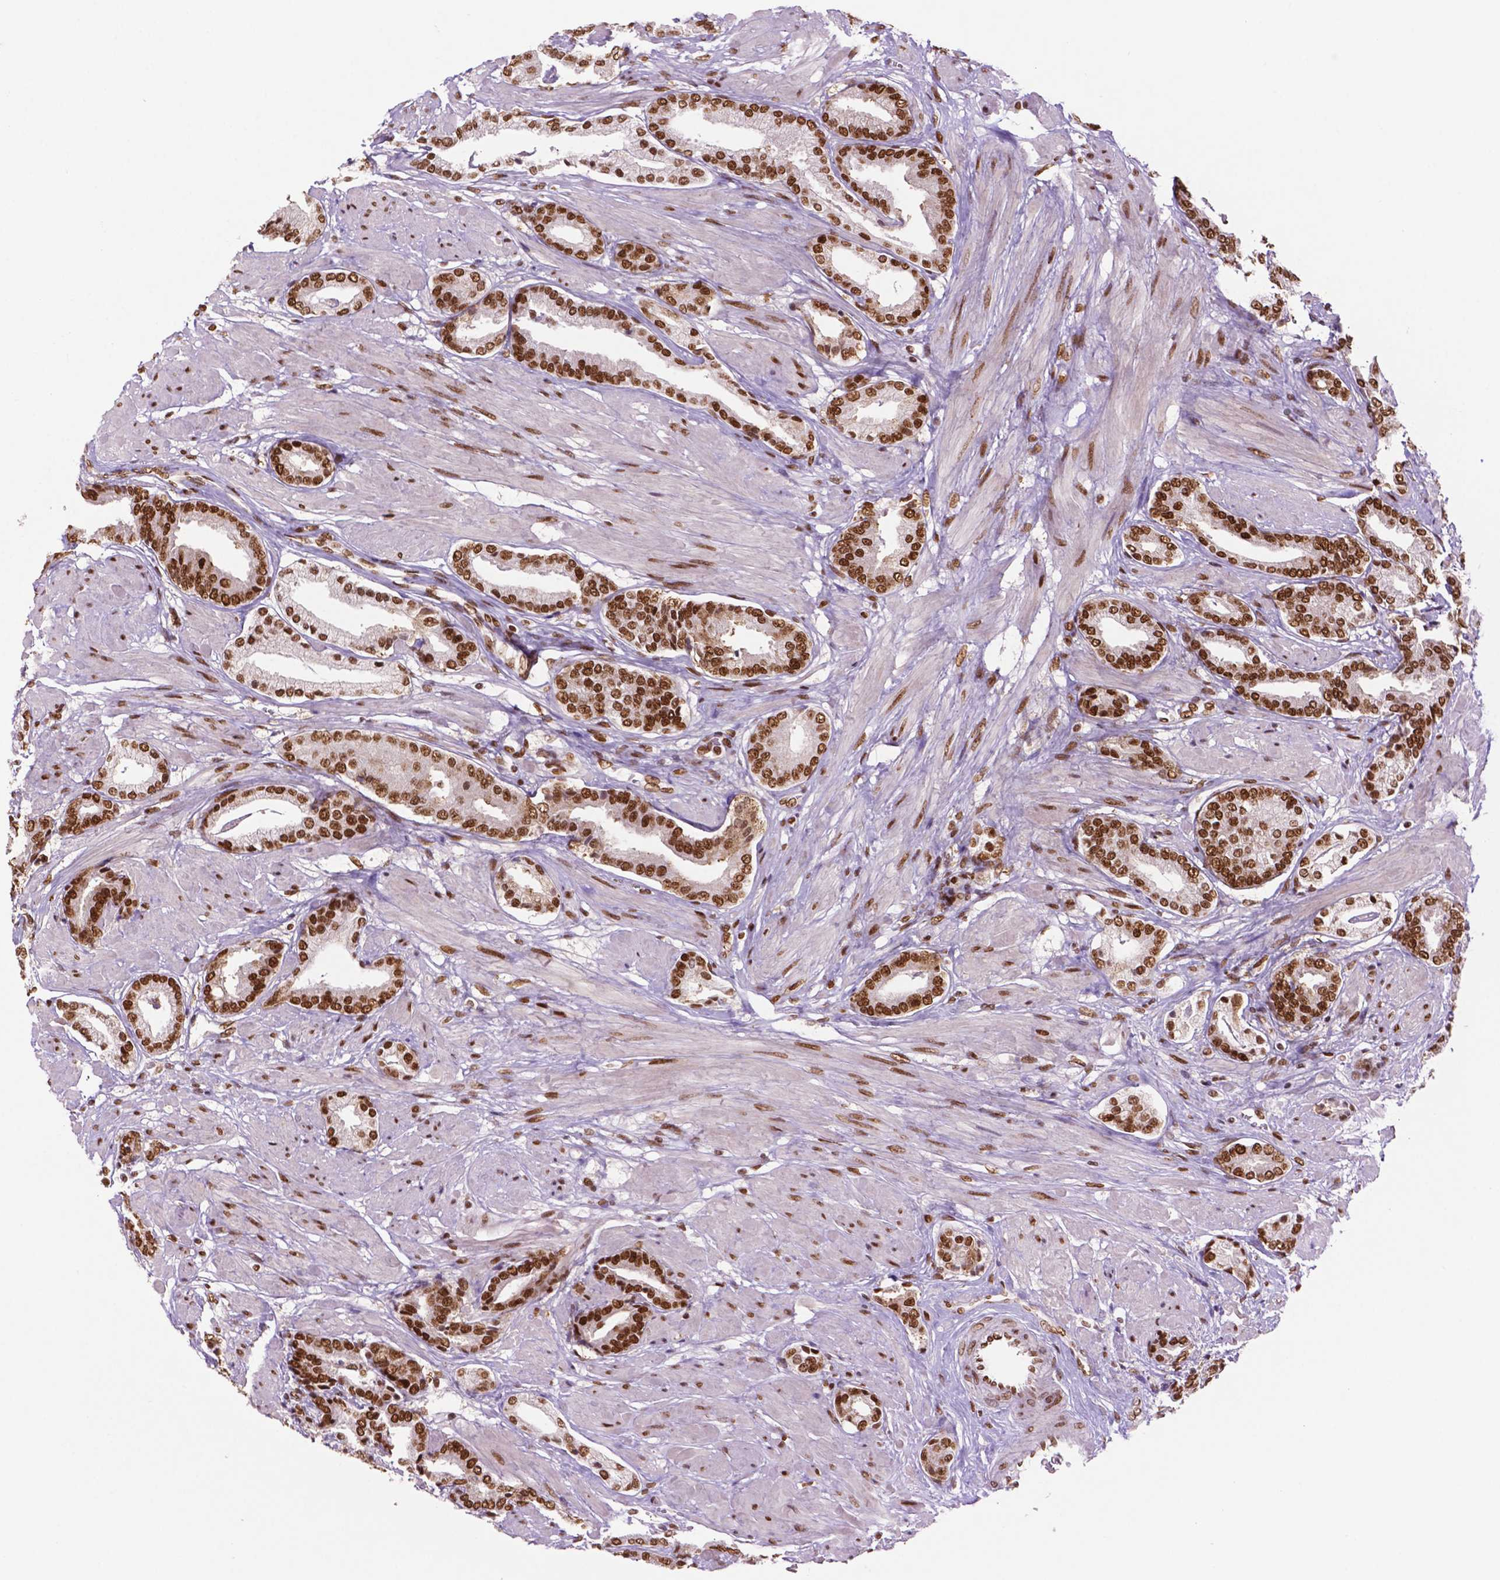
{"staining": {"intensity": "moderate", "quantity": "25%-75%", "location": "nuclear"}, "tissue": "prostate cancer", "cell_type": "Tumor cells", "image_type": "cancer", "snomed": [{"axis": "morphology", "description": "Adenocarcinoma, High grade"}, {"axis": "topography", "description": "Prostate"}], "caption": "Prostate cancer (adenocarcinoma (high-grade)) was stained to show a protein in brown. There is medium levels of moderate nuclear positivity in approximately 25%-75% of tumor cells.", "gene": "MLH1", "patient": {"sex": "male", "age": 56}}